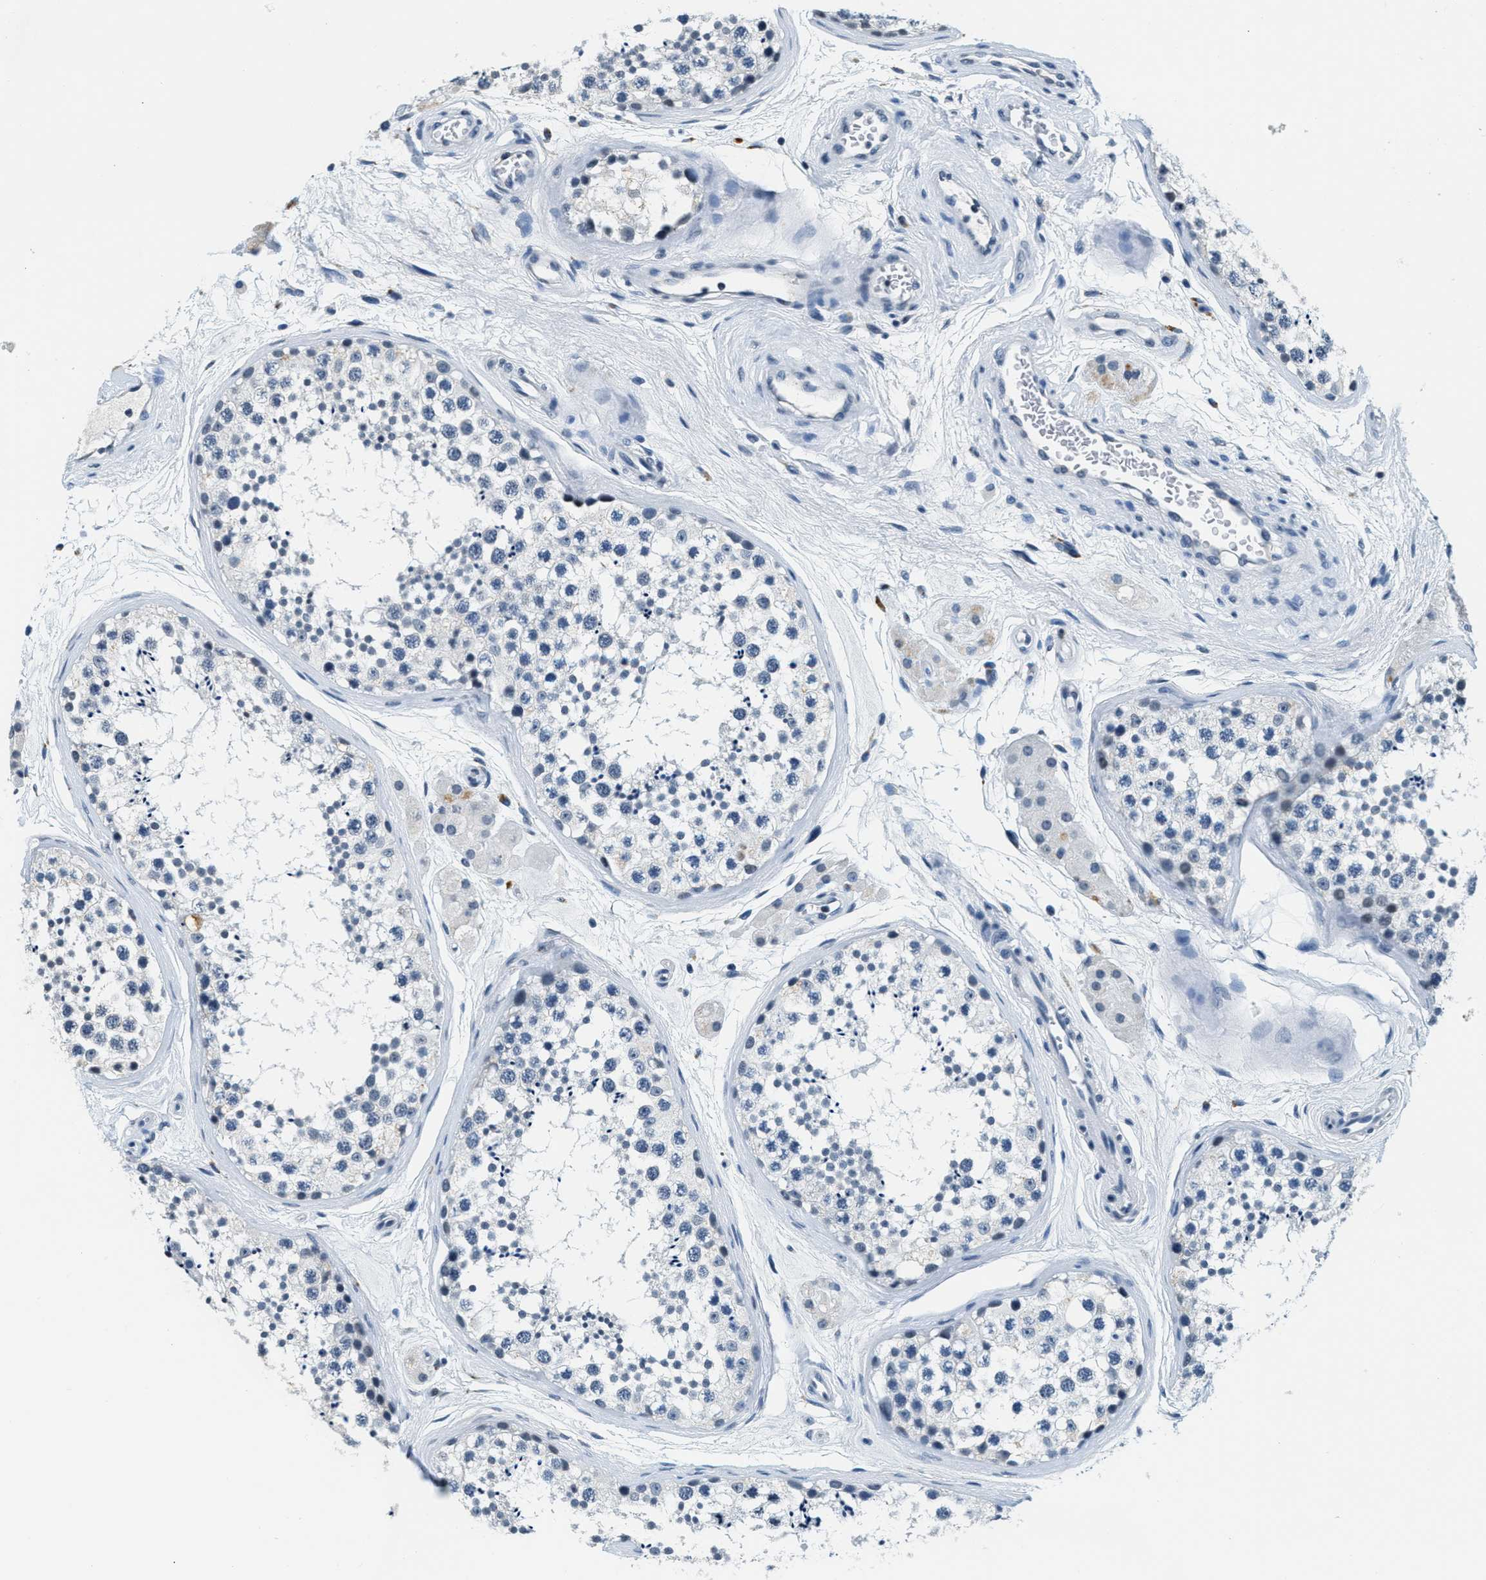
{"staining": {"intensity": "negative", "quantity": "none", "location": "none"}, "tissue": "testis", "cell_type": "Cells in seminiferous ducts", "image_type": "normal", "snomed": [{"axis": "morphology", "description": "Normal tissue, NOS"}, {"axis": "topography", "description": "Testis"}], "caption": "The histopathology image demonstrates no staining of cells in seminiferous ducts in unremarkable testis. (DAB IHC, high magnification).", "gene": "CA4", "patient": {"sex": "male", "age": 56}}